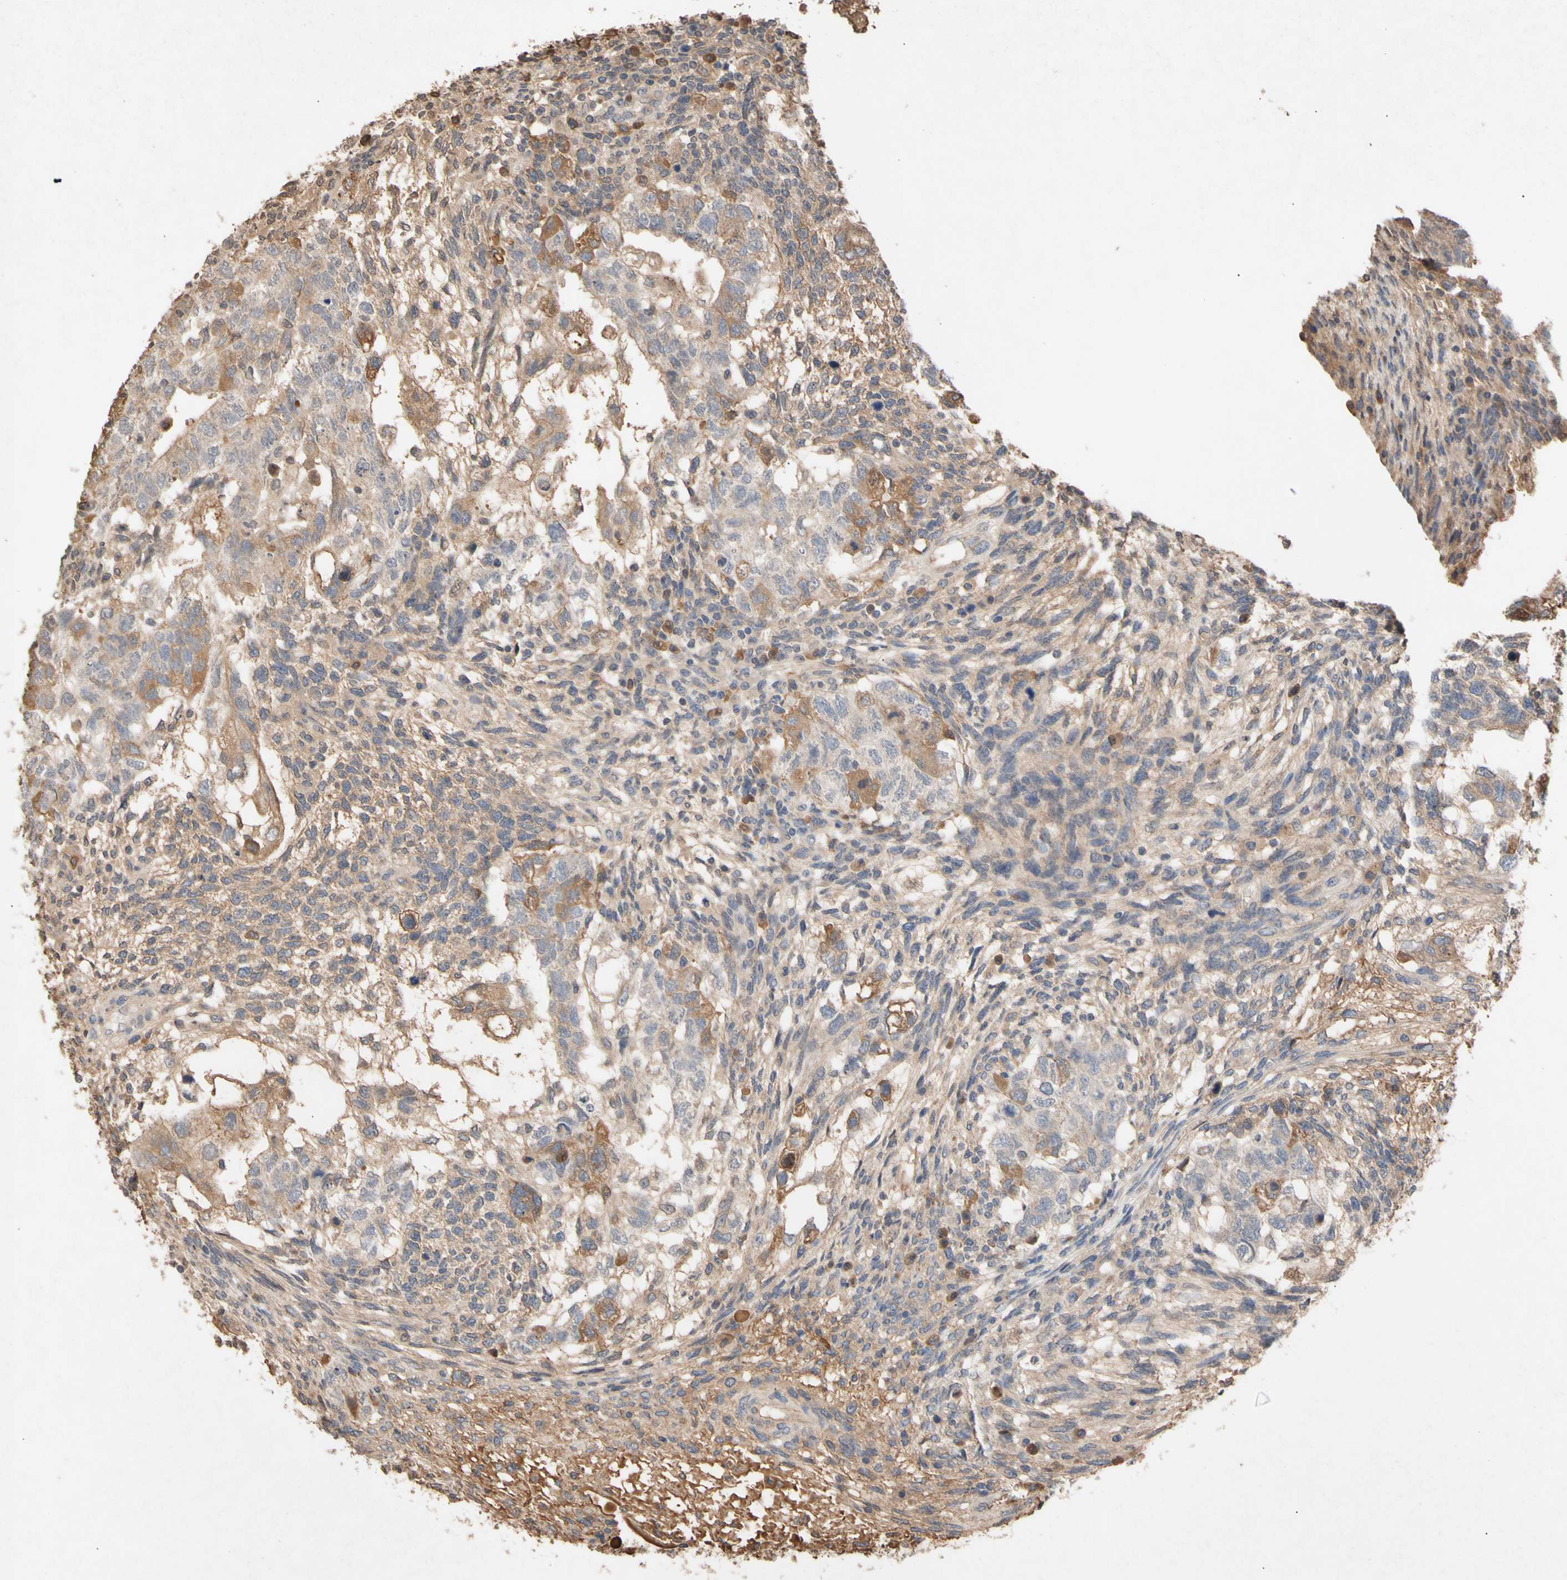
{"staining": {"intensity": "moderate", "quantity": ">75%", "location": "cytoplasmic/membranous"}, "tissue": "testis cancer", "cell_type": "Tumor cells", "image_type": "cancer", "snomed": [{"axis": "morphology", "description": "Normal tissue, NOS"}, {"axis": "morphology", "description": "Carcinoma, Embryonal, NOS"}, {"axis": "topography", "description": "Testis"}], "caption": "The immunohistochemical stain highlights moderate cytoplasmic/membranous expression in tumor cells of testis cancer tissue. (IHC, brightfield microscopy, high magnification).", "gene": "NECTIN3", "patient": {"sex": "male", "age": 36}}